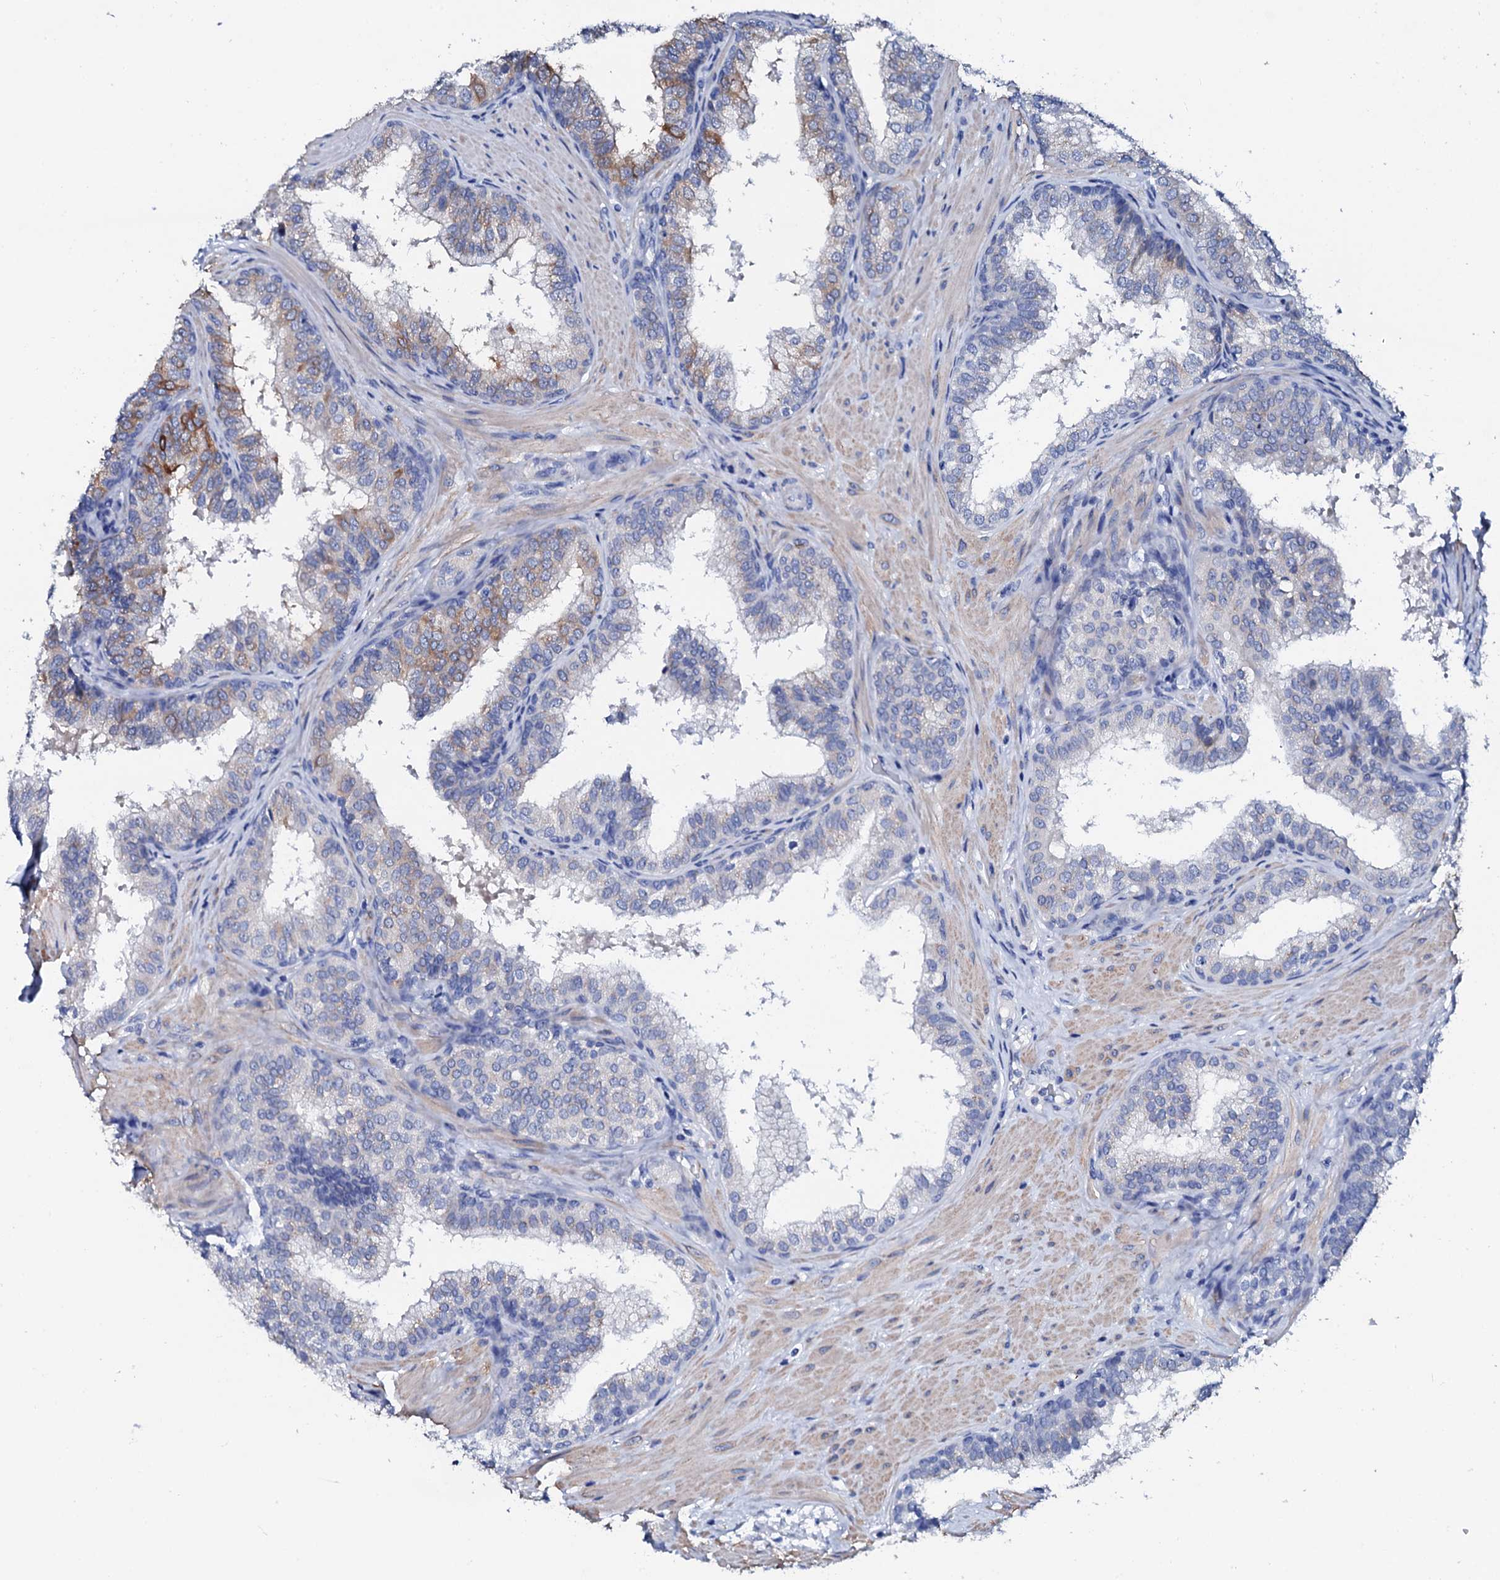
{"staining": {"intensity": "negative", "quantity": "none", "location": "none"}, "tissue": "prostate", "cell_type": "Glandular cells", "image_type": "normal", "snomed": [{"axis": "morphology", "description": "Normal tissue, NOS"}, {"axis": "topography", "description": "Prostate"}], "caption": "DAB (3,3'-diaminobenzidine) immunohistochemical staining of benign human prostate displays no significant expression in glandular cells.", "gene": "GLB1L3", "patient": {"sex": "male", "age": 60}}